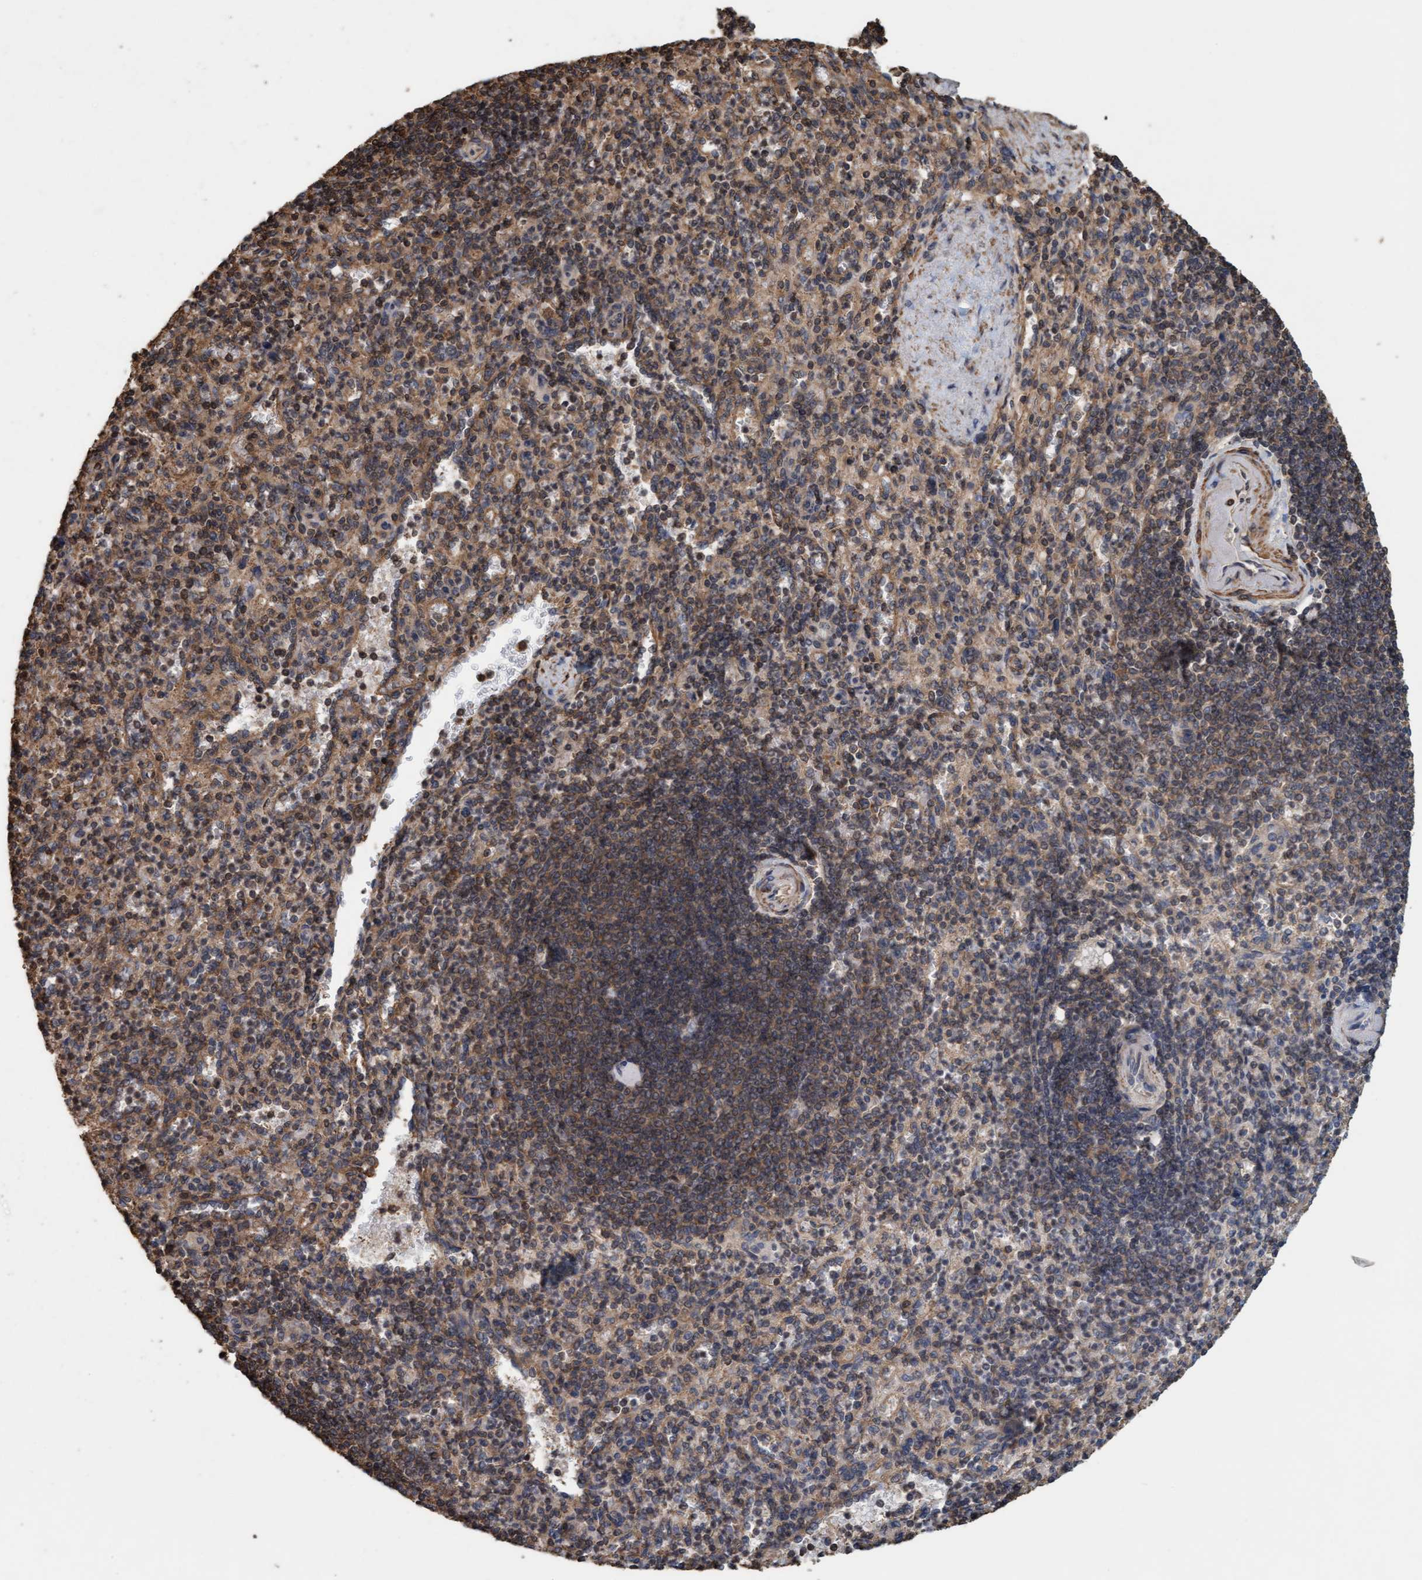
{"staining": {"intensity": "moderate", "quantity": ">75%", "location": "cytoplasmic/membranous"}, "tissue": "spleen", "cell_type": "Cells in red pulp", "image_type": "normal", "snomed": [{"axis": "morphology", "description": "Normal tissue, NOS"}, {"axis": "topography", "description": "Spleen"}], "caption": "Immunohistochemical staining of benign human spleen demonstrates moderate cytoplasmic/membranous protein expression in about >75% of cells in red pulp. (Stains: DAB in brown, nuclei in blue, Microscopy: brightfield microscopy at high magnification).", "gene": "FXR2", "patient": {"sex": "female", "age": 74}}